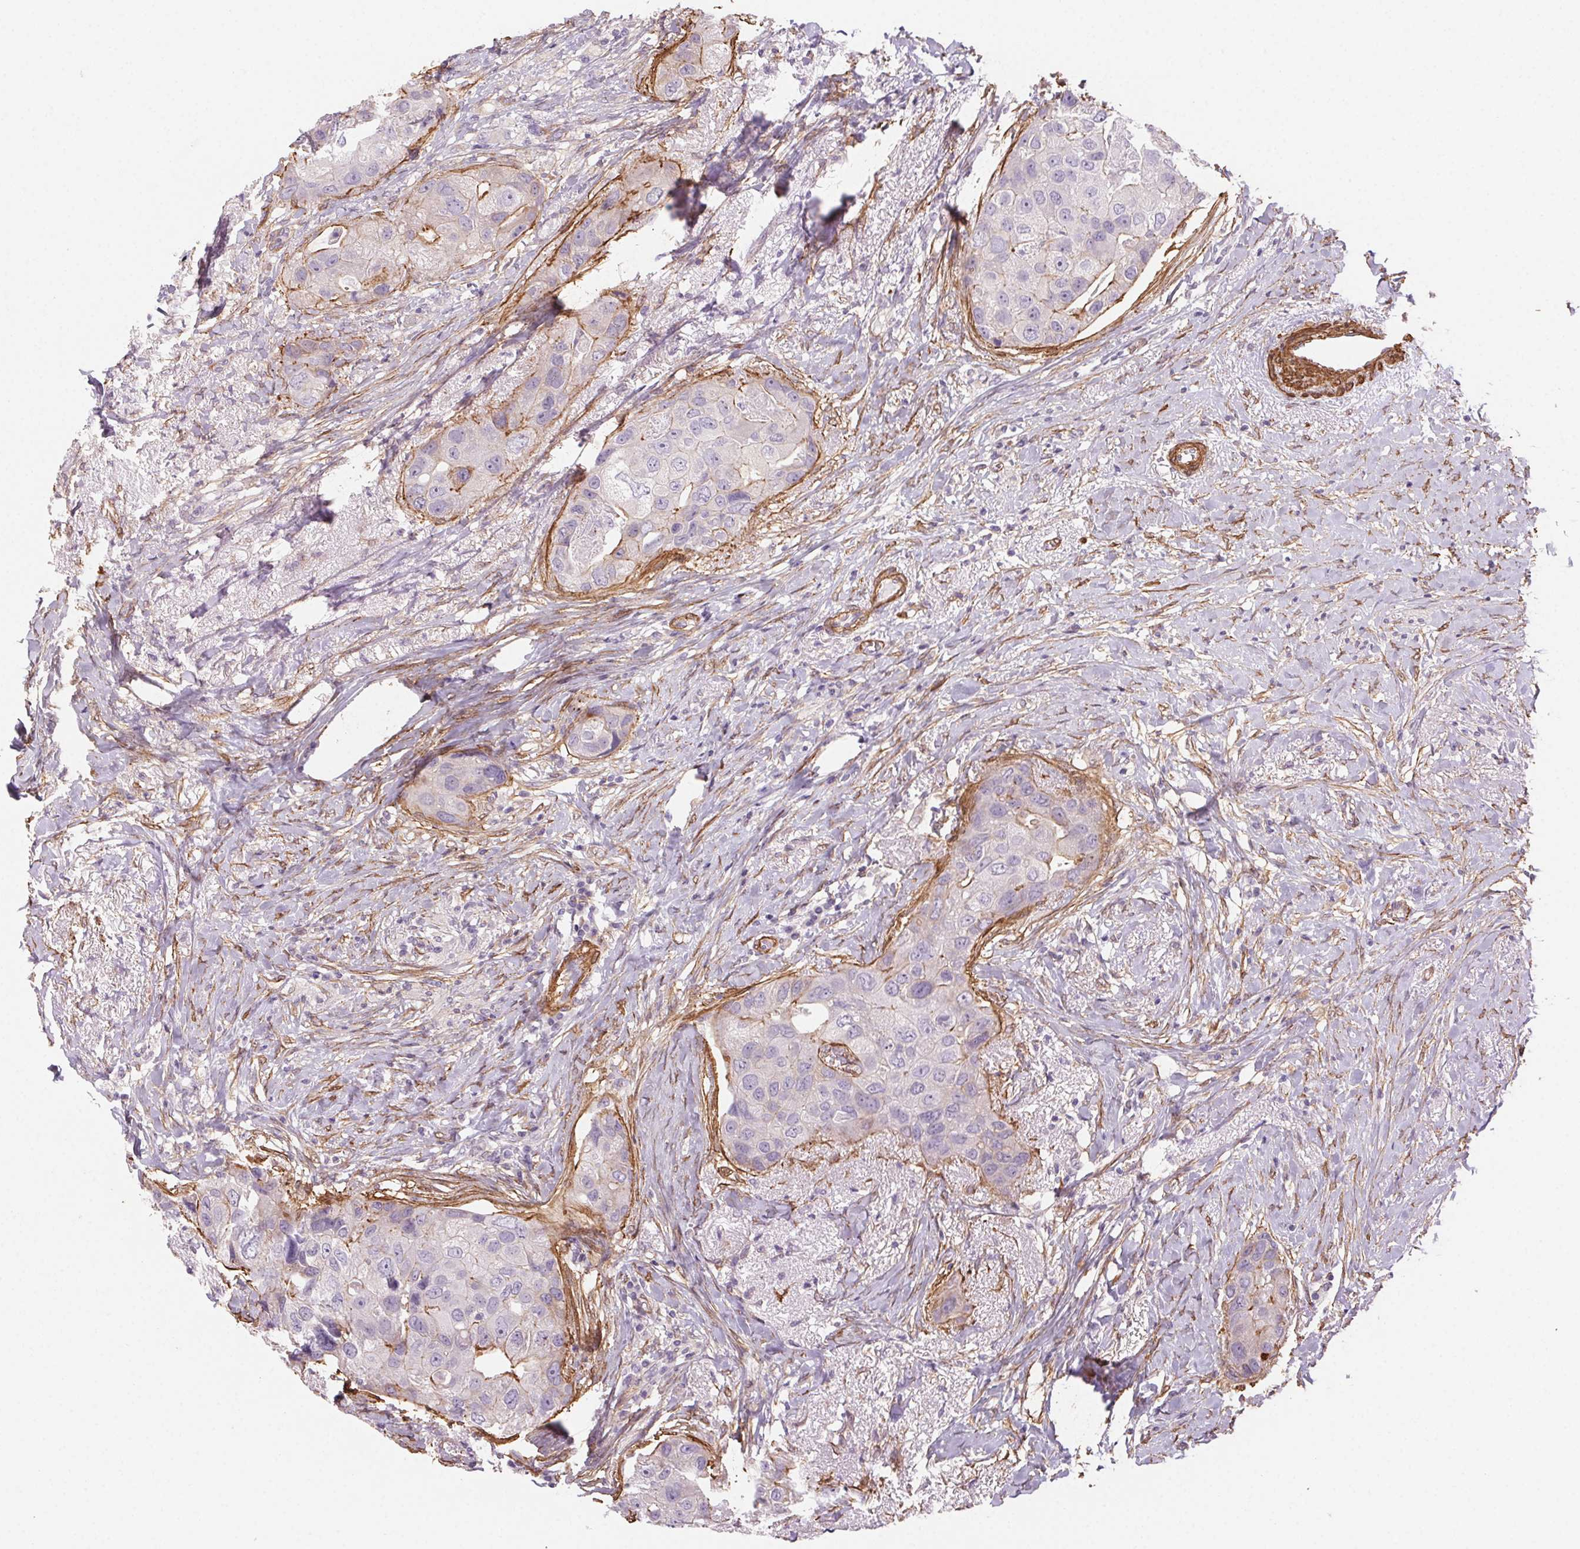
{"staining": {"intensity": "negative", "quantity": "none", "location": "none"}, "tissue": "breast cancer", "cell_type": "Tumor cells", "image_type": "cancer", "snomed": [{"axis": "morphology", "description": "Duct carcinoma"}, {"axis": "topography", "description": "Breast"}], "caption": "Breast invasive ductal carcinoma was stained to show a protein in brown. There is no significant expression in tumor cells. (DAB immunohistochemistry, high magnification).", "gene": "GPX8", "patient": {"sex": "female", "age": 43}}